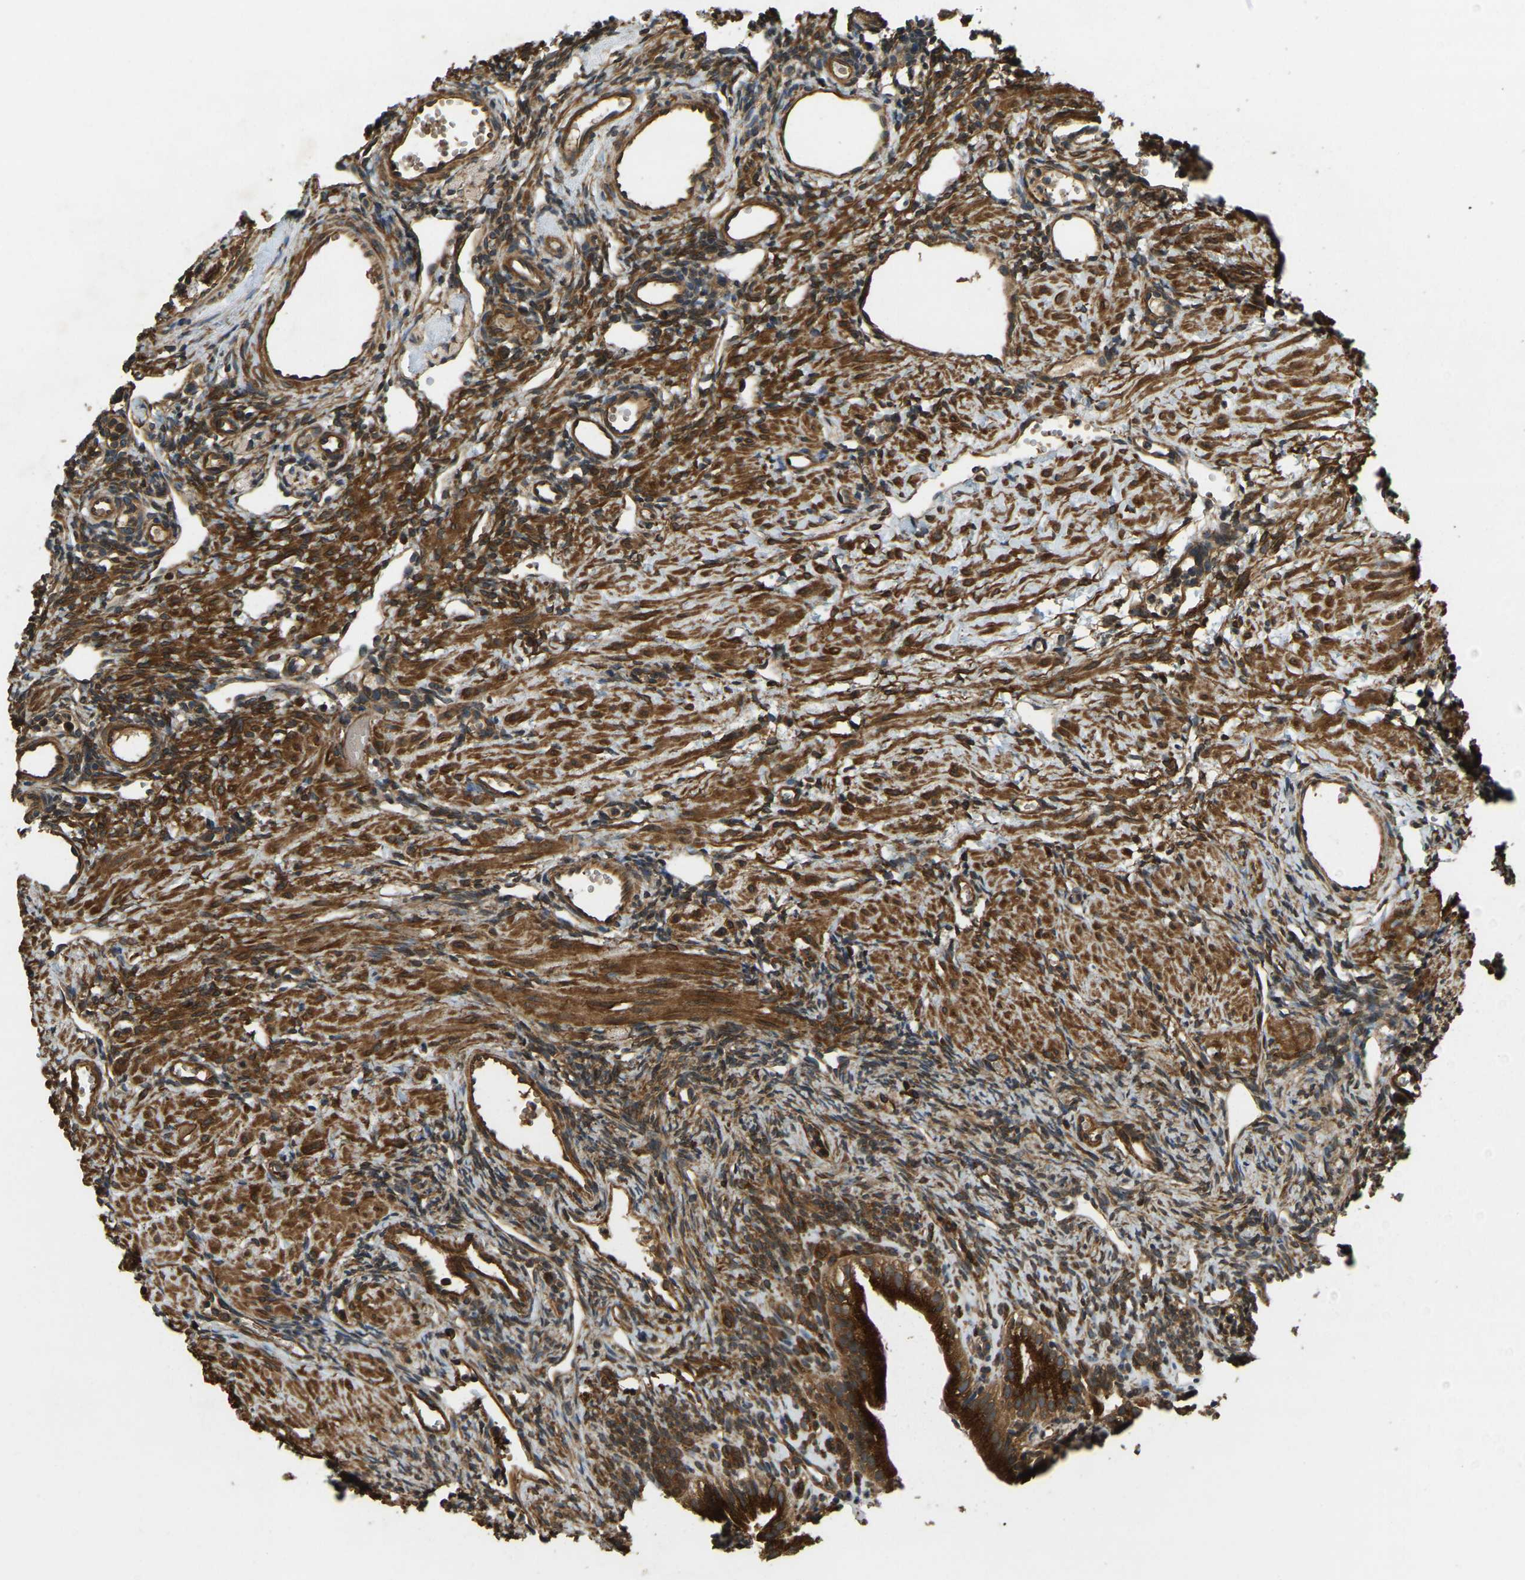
{"staining": {"intensity": "moderate", "quantity": ">75%", "location": "cytoplasmic/membranous"}, "tissue": "ovary", "cell_type": "Follicle cells", "image_type": "normal", "snomed": [{"axis": "morphology", "description": "Normal tissue, NOS"}, {"axis": "topography", "description": "Ovary"}], "caption": "Immunohistochemistry (DAB (3,3'-diaminobenzidine)) staining of normal ovary shows moderate cytoplasmic/membranous protein staining in approximately >75% of follicle cells.", "gene": "ERGIC1", "patient": {"sex": "female", "age": 33}}